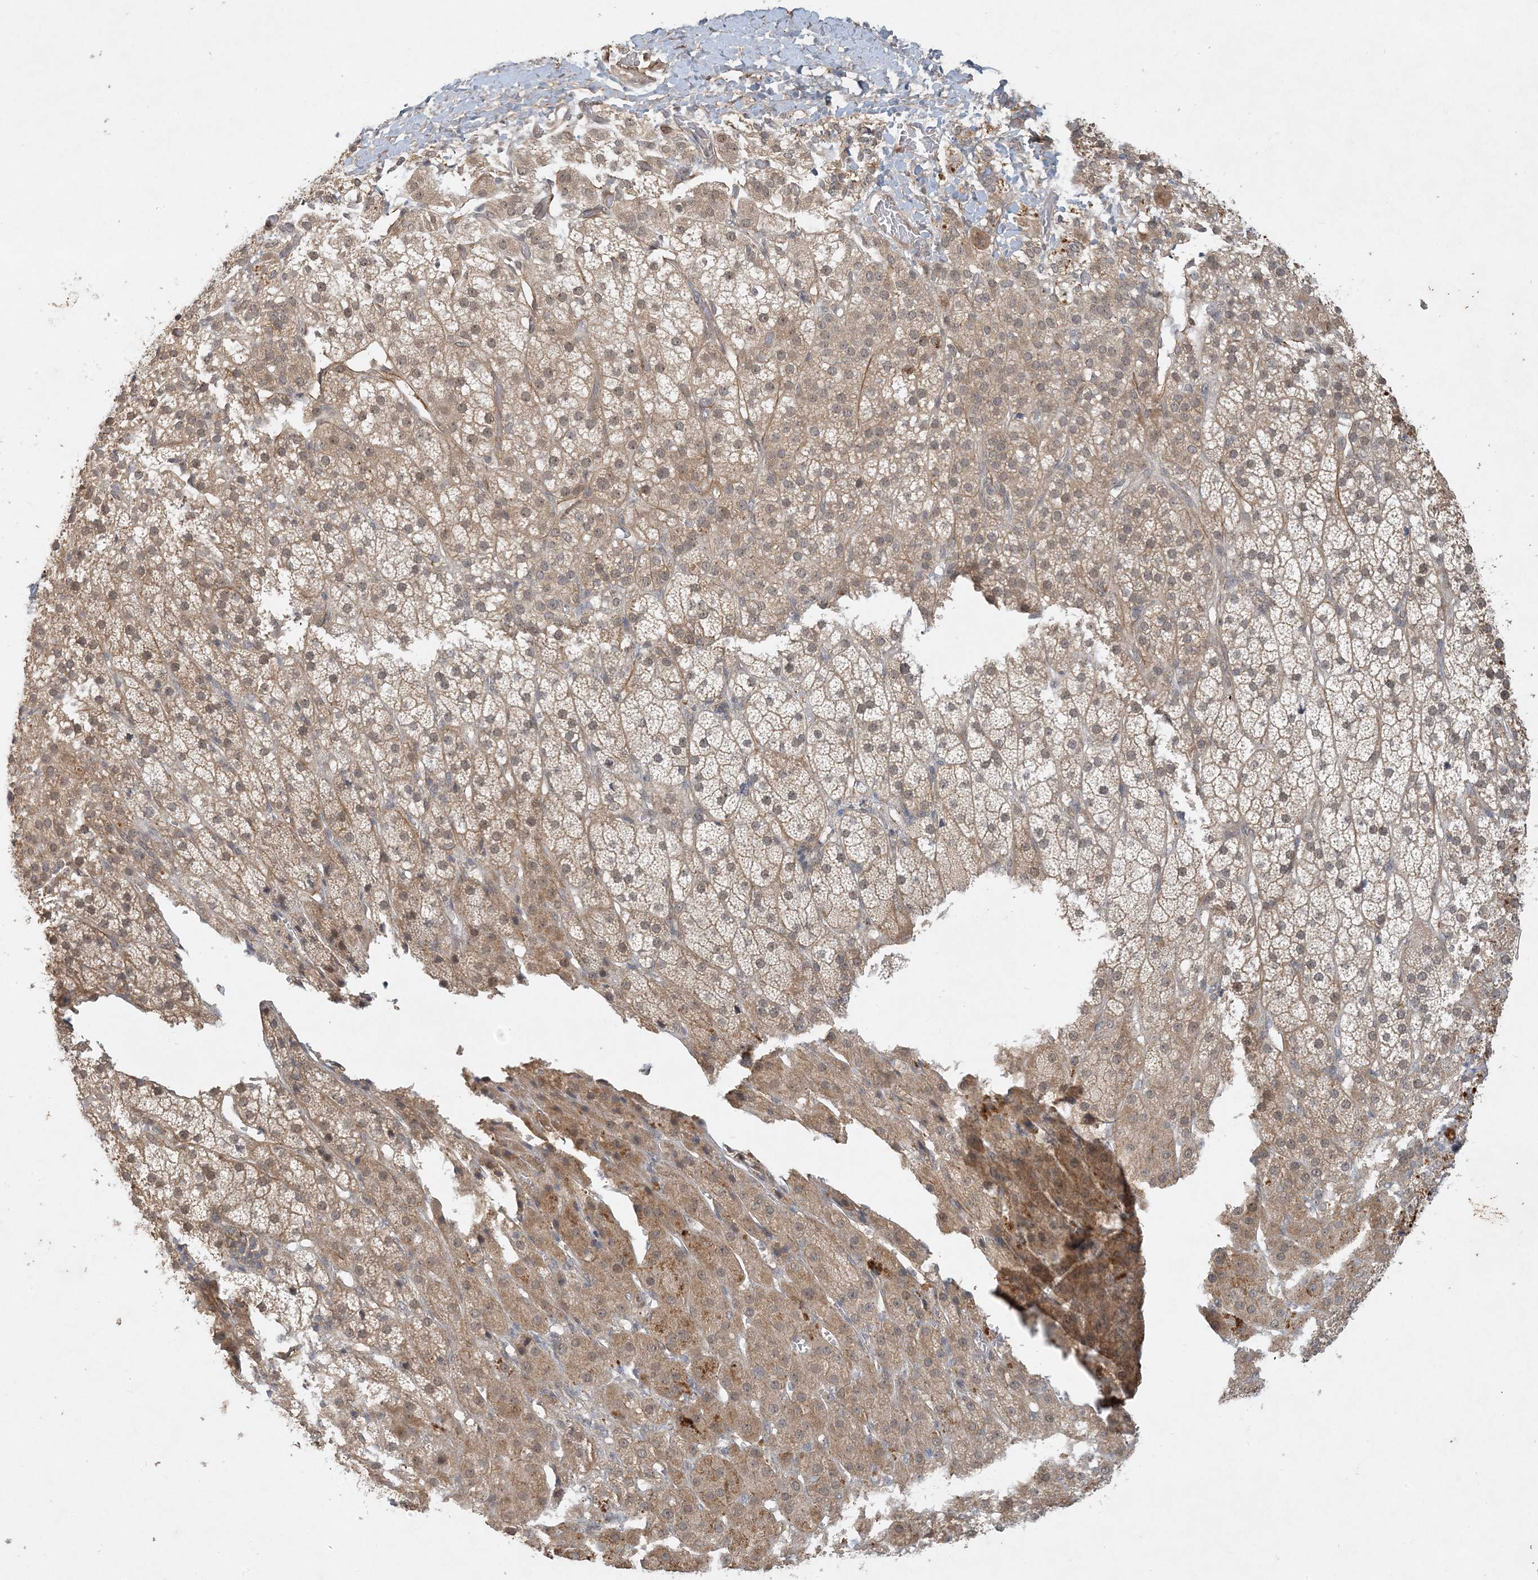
{"staining": {"intensity": "moderate", "quantity": "25%-75%", "location": "cytoplasmic/membranous"}, "tissue": "adrenal gland", "cell_type": "Glandular cells", "image_type": "normal", "snomed": [{"axis": "morphology", "description": "Normal tissue, NOS"}, {"axis": "topography", "description": "Adrenal gland"}], "caption": "Adrenal gland stained with DAB immunohistochemistry (IHC) demonstrates medium levels of moderate cytoplasmic/membranous staining in approximately 25%-75% of glandular cells. Ihc stains the protein of interest in brown and the nuclei are stained blue.", "gene": "ZCCHC4", "patient": {"sex": "female", "age": 57}}